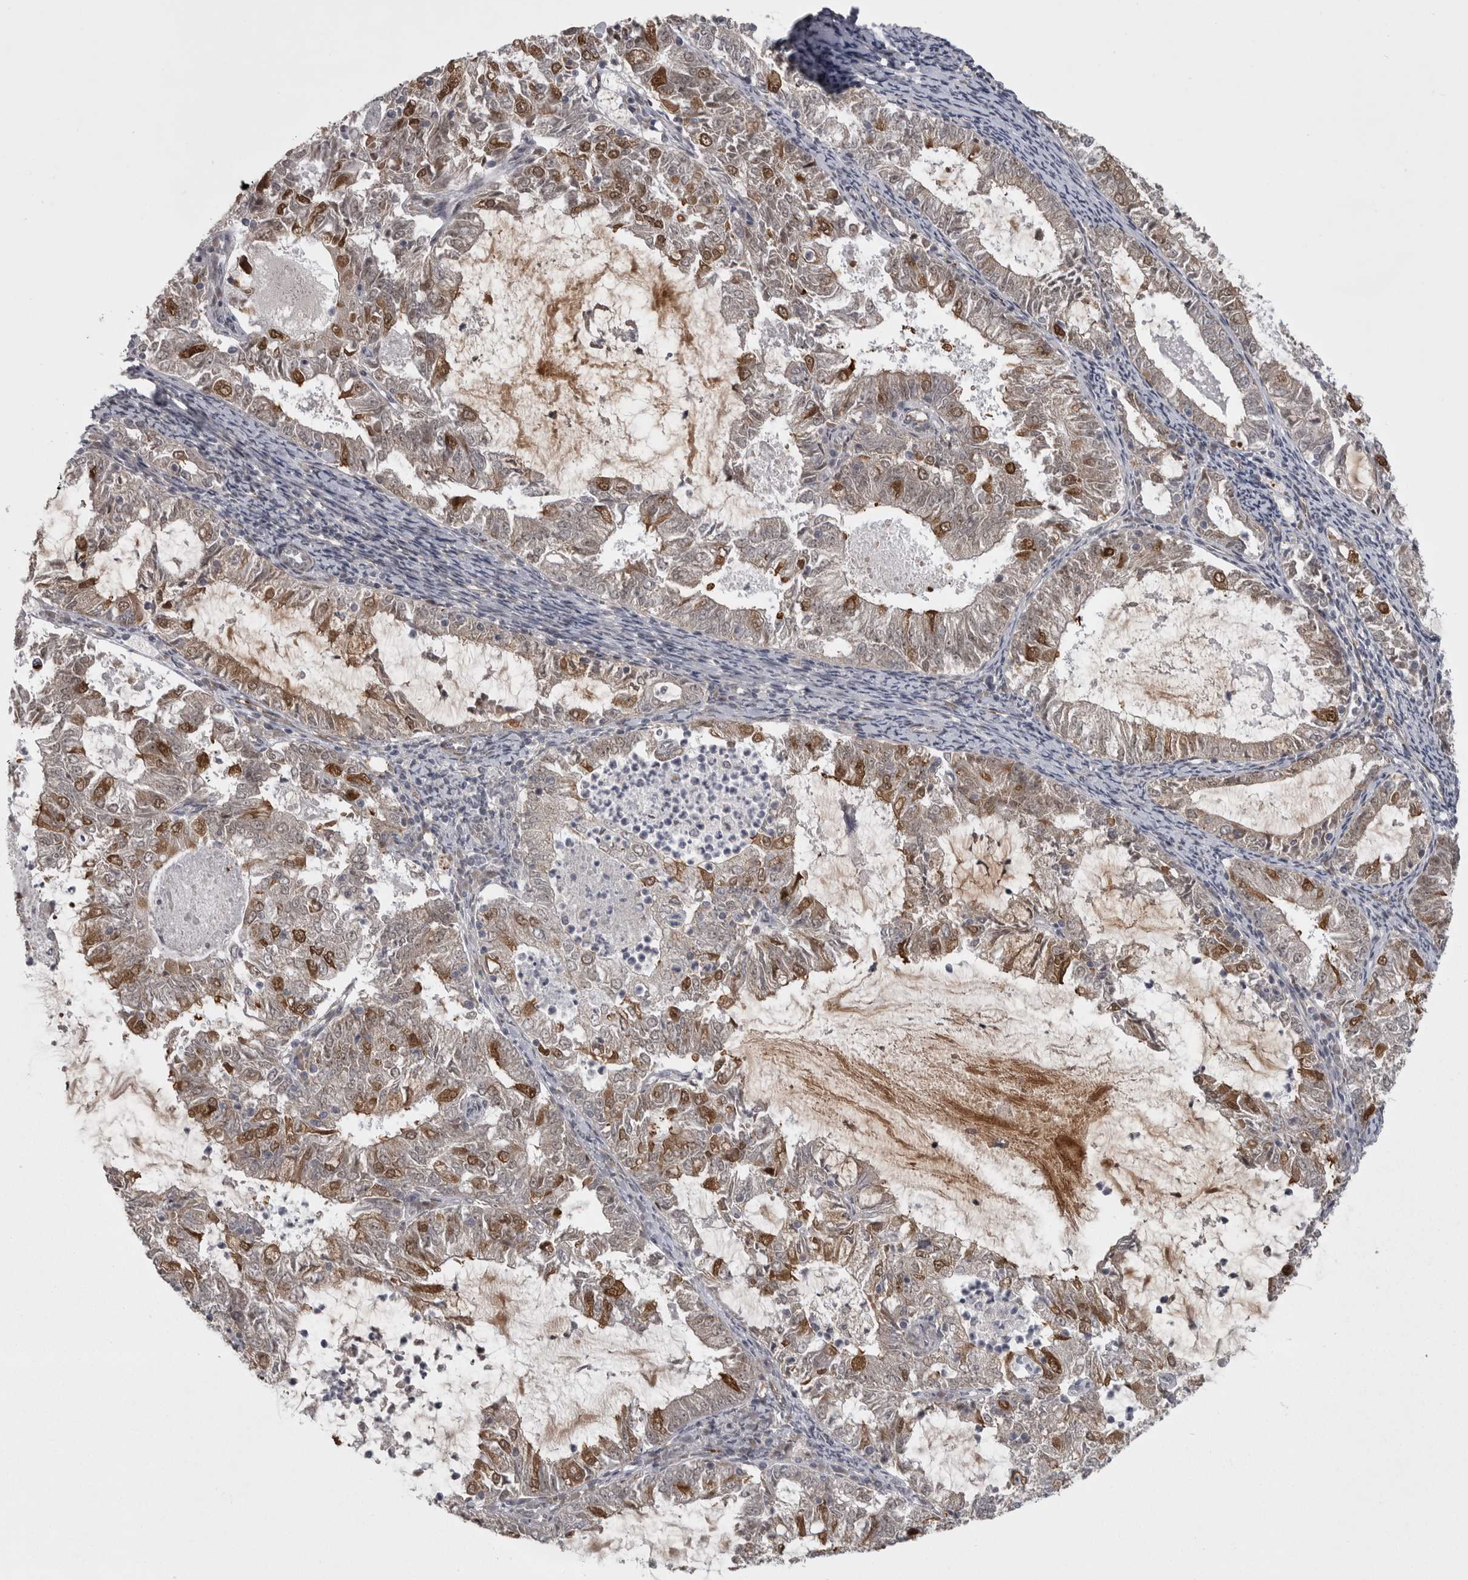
{"staining": {"intensity": "moderate", "quantity": "25%-75%", "location": "cytoplasmic/membranous,nuclear"}, "tissue": "endometrial cancer", "cell_type": "Tumor cells", "image_type": "cancer", "snomed": [{"axis": "morphology", "description": "Adenocarcinoma, NOS"}, {"axis": "topography", "description": "Endometrium"}], "caption": "There is medium levels of moderate cytoplasmic/membranous and nuclear expression in tumor cells of endometrial cancer, as demonstrated by immunohistochemical staining (brown color).", "gene": "PPP1R9A", "patient": {"sex": "female", "age": 57}}